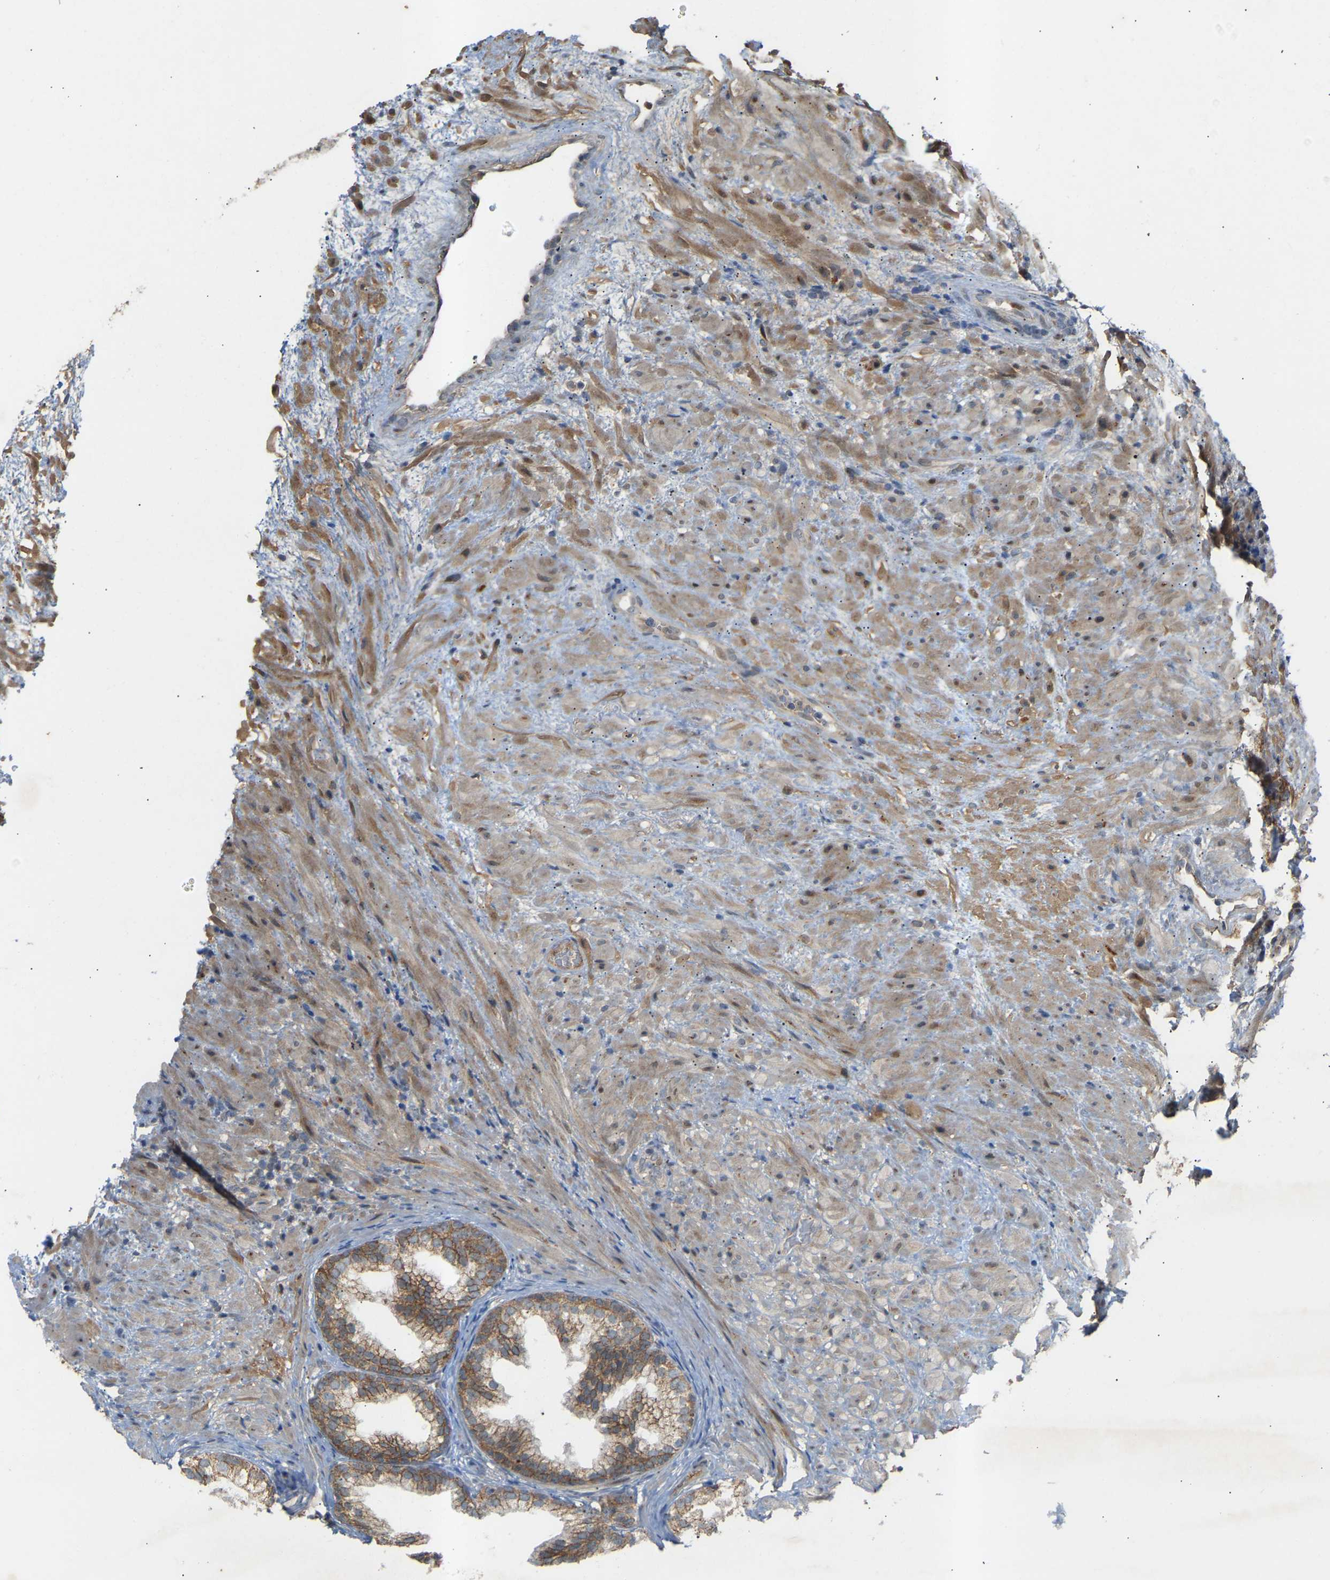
{"staining": {"intensity": "moderate", "quantity": ">75%", "location": "cytoplasmic/membranous"}, "tissue": "prostate", "cell_type": "Glandular cells", "image_type": "normal", "snomed": [{"axis": "morphology", "description": "Normal tissue, NOS"}, {"axis": "topography", "description": "Prostate"}], "caption": "DAB (3,3'-diaminobenzidine) immunohistochemical staining of unremarkable human prostate demonstrates moderate cytoplasmic/membranous protein expression in approximately >75% of glandular cells.", "gene": "ATP5MF", "patient": {"sex": "male", "age": 76}}